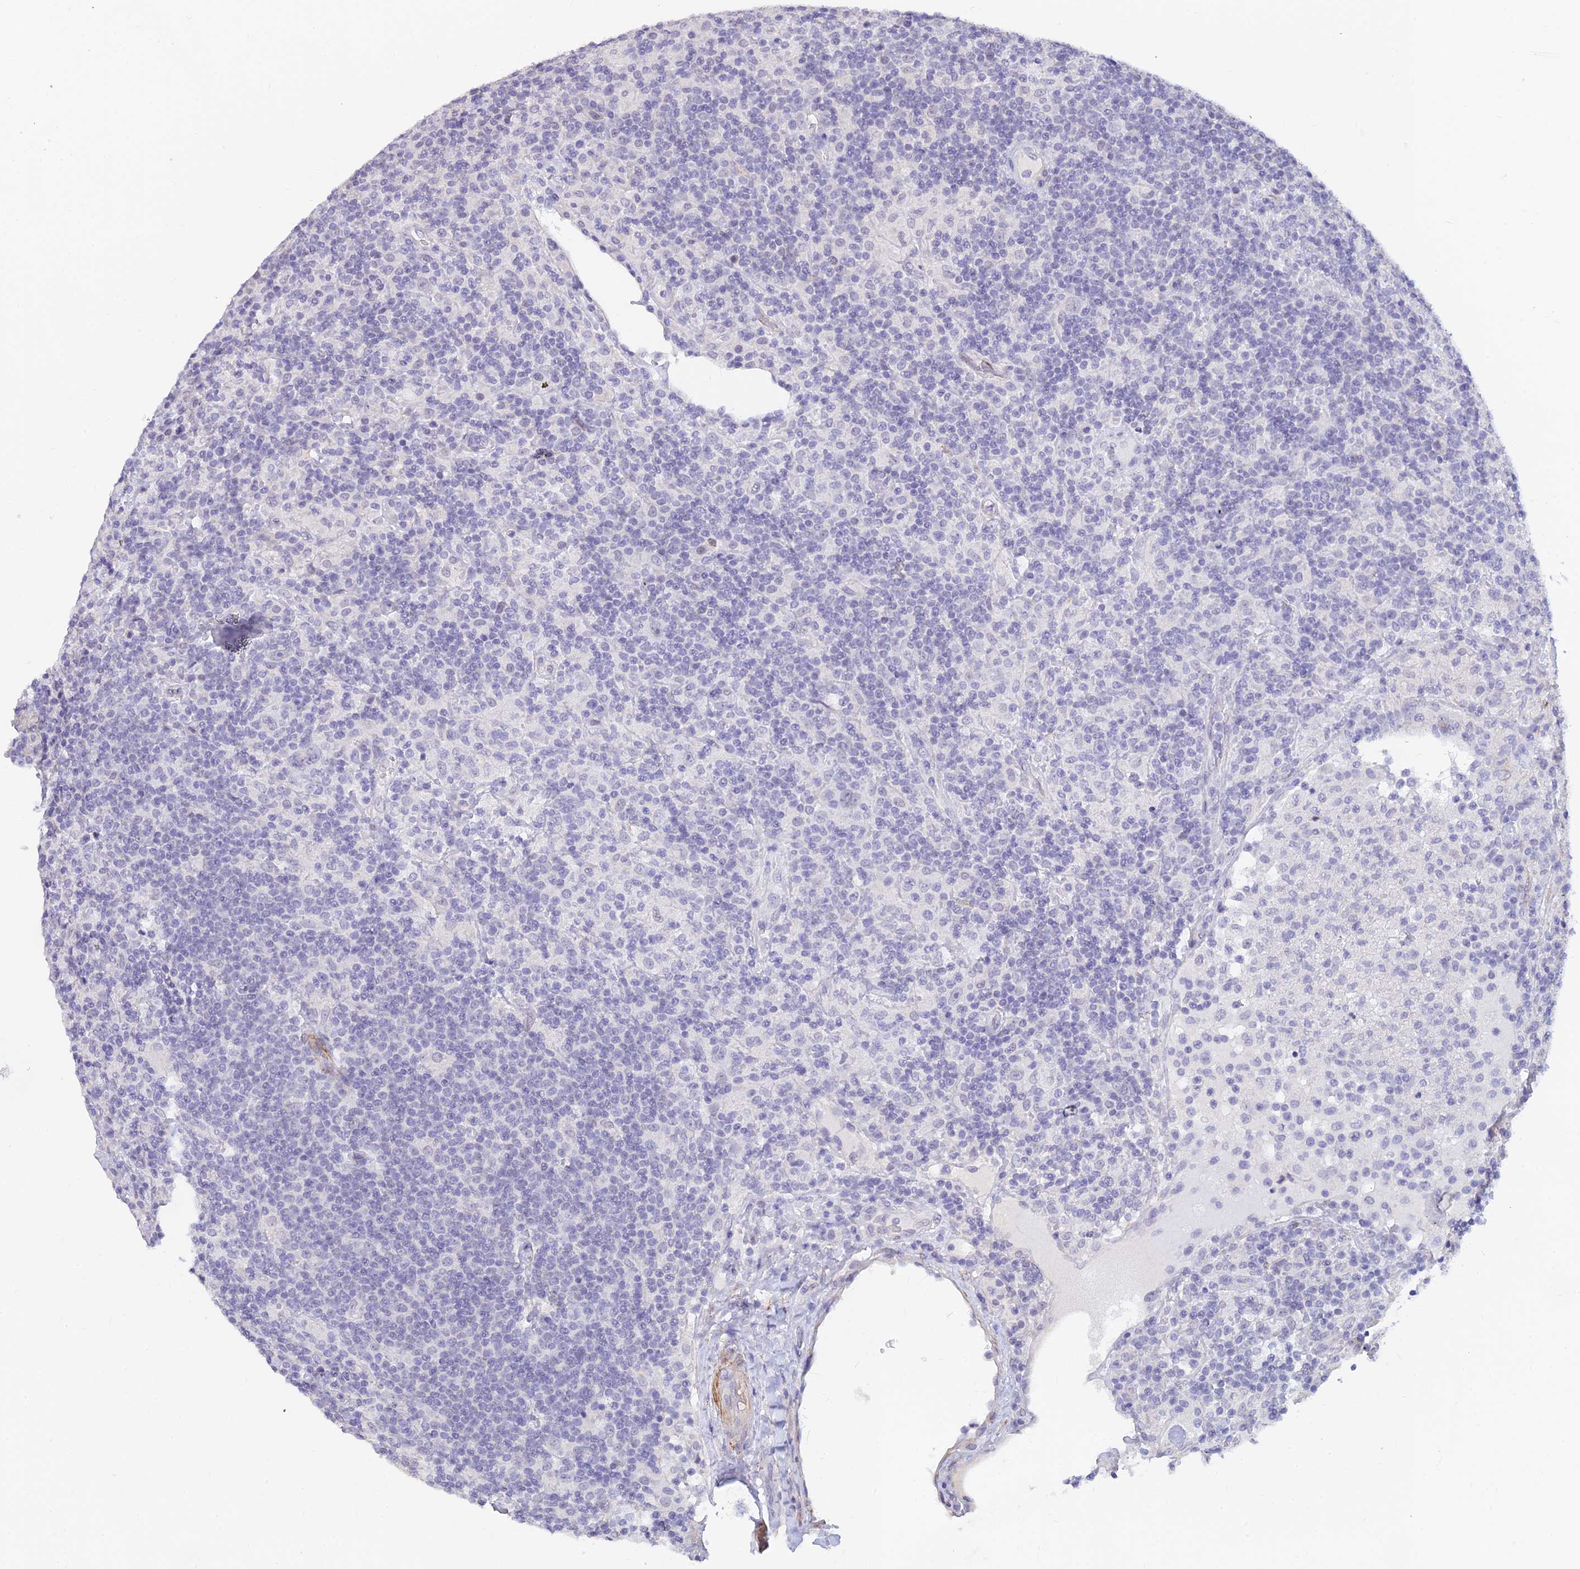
{"staining": {"intensity": "negative", "quantity": "none", "location": "none"}, "tissue": "lymphoma", "cell_type": "Tumor cells", "image_type": "cancer", "snomed": [{"axis": "morphology", "description": "Hodgkin's disease, NOS"}, {"axis": "topography", "description": "Lymph node"}], "caption": "DAB (3,3'-diaminobenzidine) immunohistochemical staining of lymphoma exhibits no significant staining in tumor cells.", "gene": "ALDH1L2", "patient": {"sex": "male", "age": 70}}